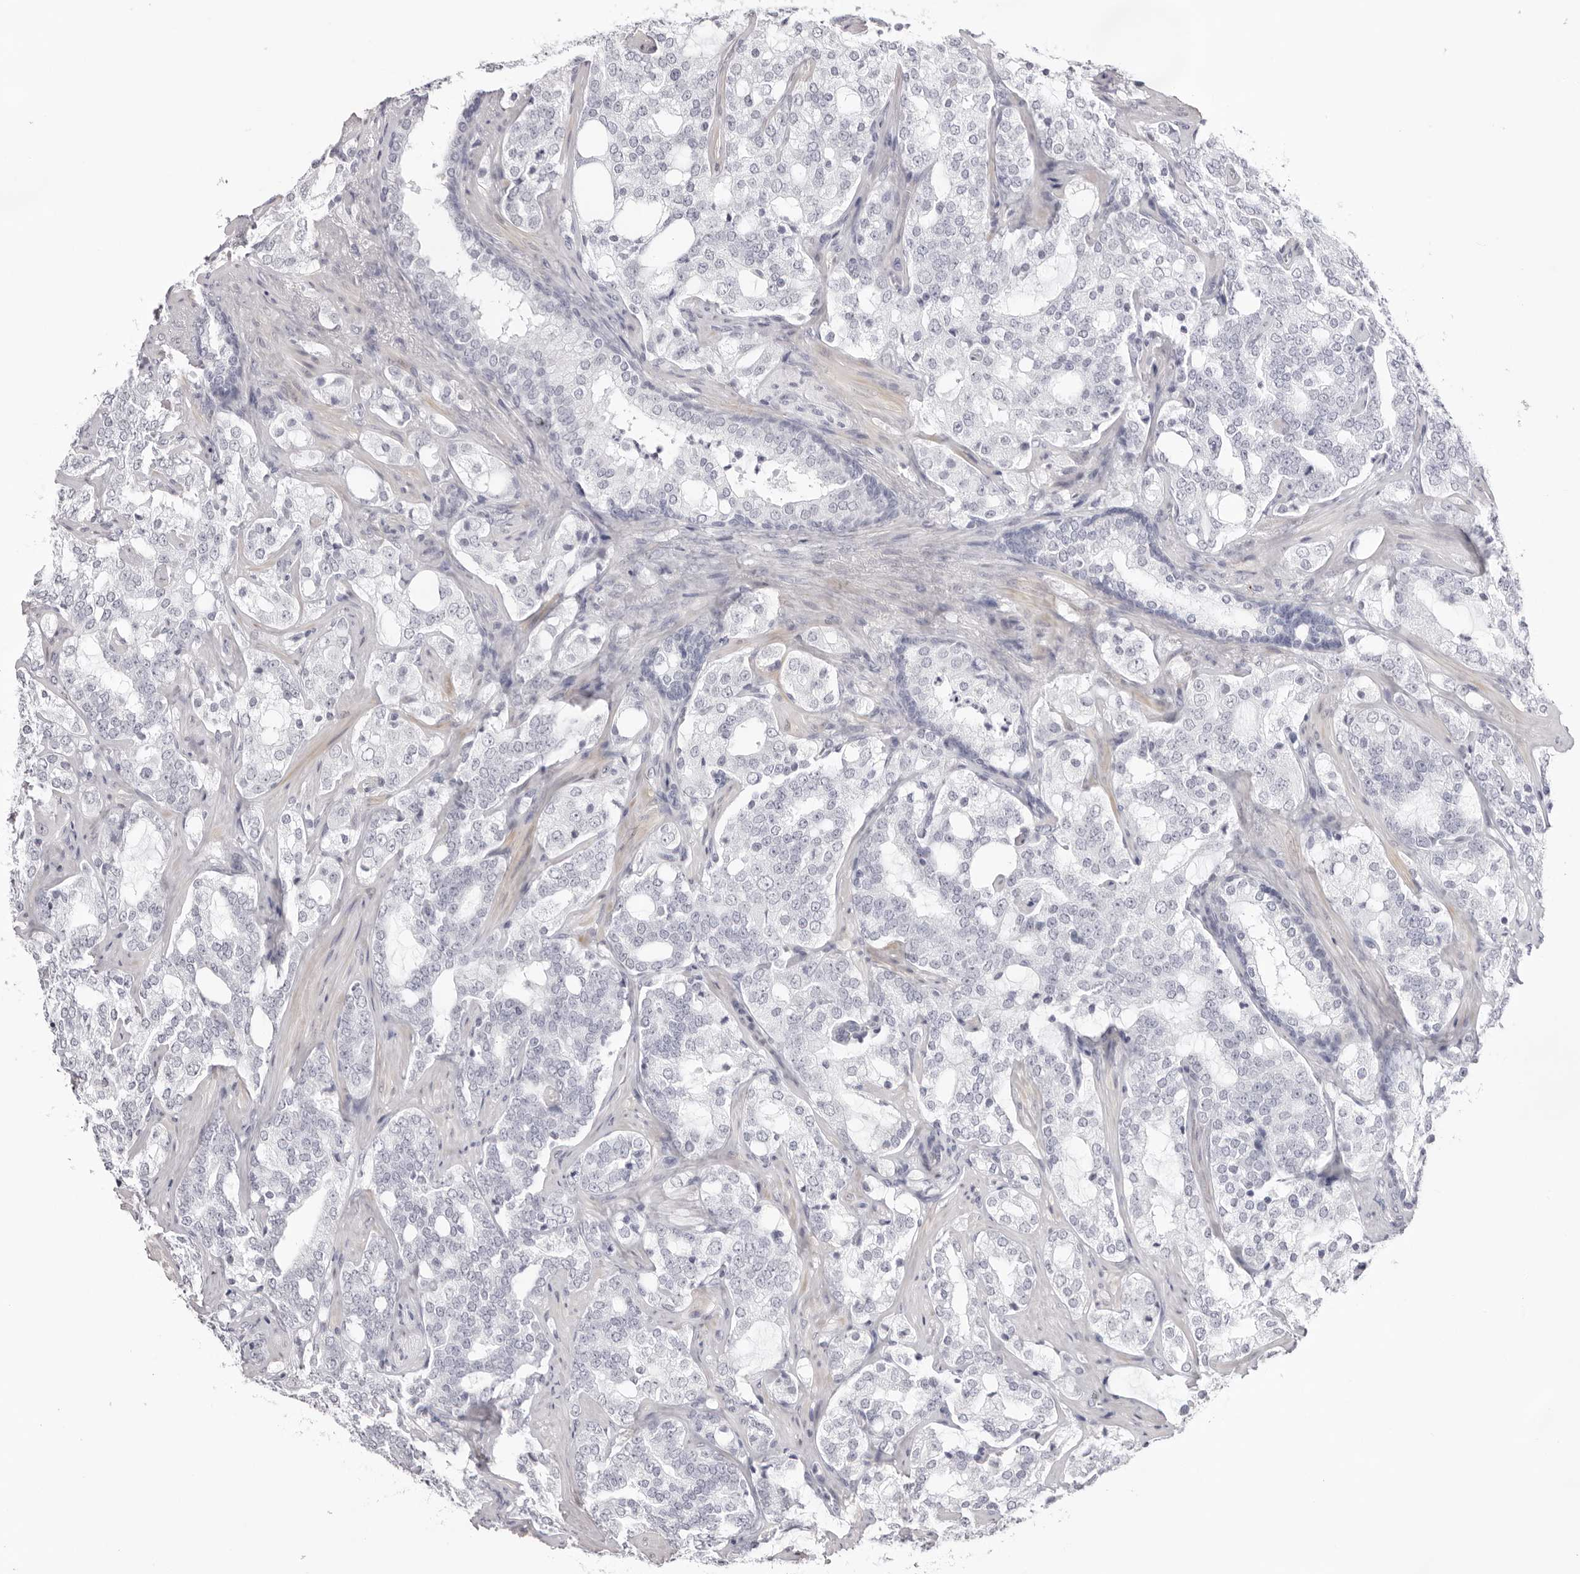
{"staining": {"intensity": "negative", "quantity": "none", "location": "none"}, "tissue": "prostate cancer", "cell_type": "Tumor cells", "image_type": "cancer", "snomed": [{"axis": "morphology", "description": "Adenocarcinoma, High grade"}, {"axis": "topography", "description": "Prostate"}], "caption": "Tumor cells are negative for brown protein staining in high-grade adenocarcinoma (prostate).", "gene": "INSL3", "patient": {"sex": "male", "age": 64}}